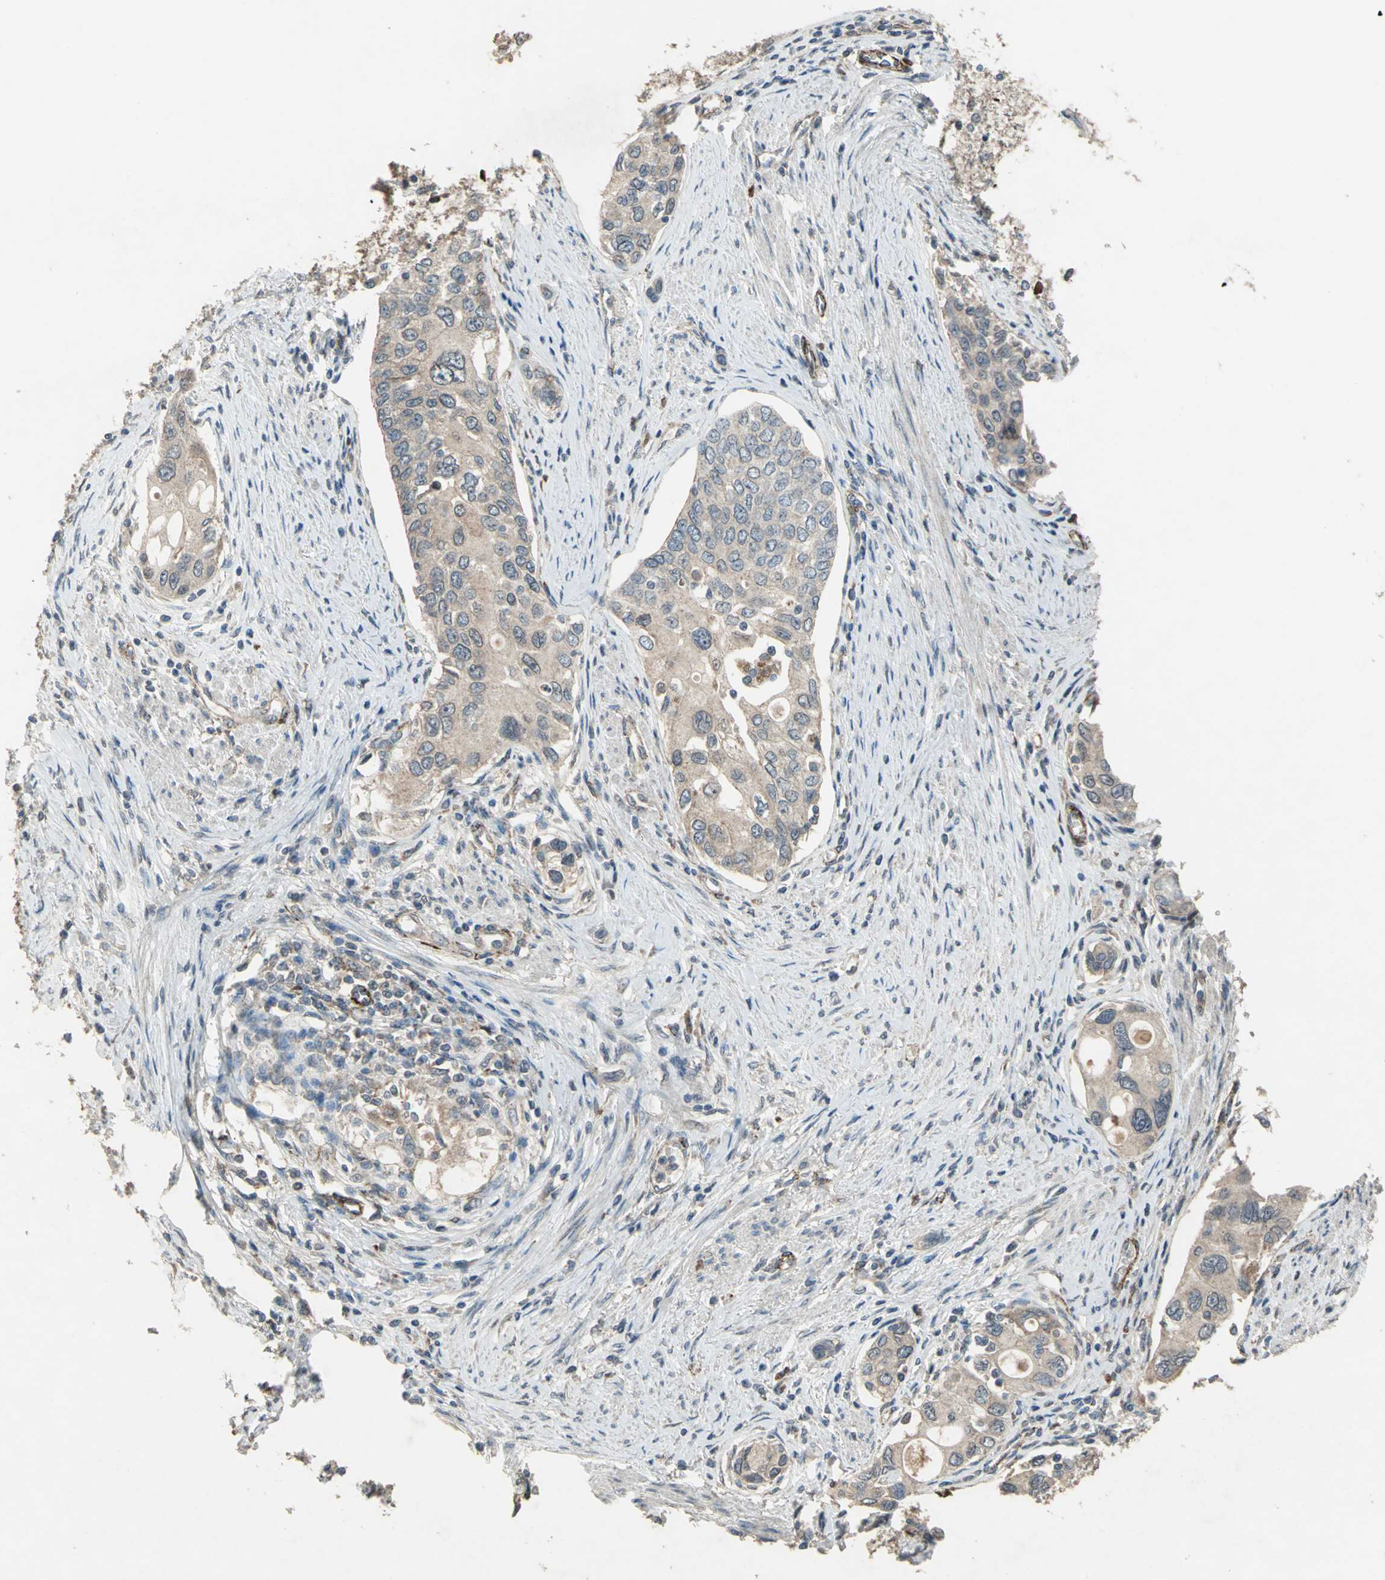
{"staining": {"intensity": "weak", "quantity": ">75%", "location": "cytoplasmic/membranous"}, "tissue": "urothelial cancer", "cell_type": "Tumor cells", "image_type": "cancer", "snomed": [{"axis": "morphology", "description": "Urothelial carcinoma, High grade"}, {"axis": "topography", "description": "Urinary bladder"}], "caption": "A low amount of weak cytoplasmic/membranous staining is seen in approximately >75% of tumor cells in urothelial carcinoma (high-grade) tissue.", "gene": "SEPTIN4", "patient": {"sex": "female", "age": 56}}